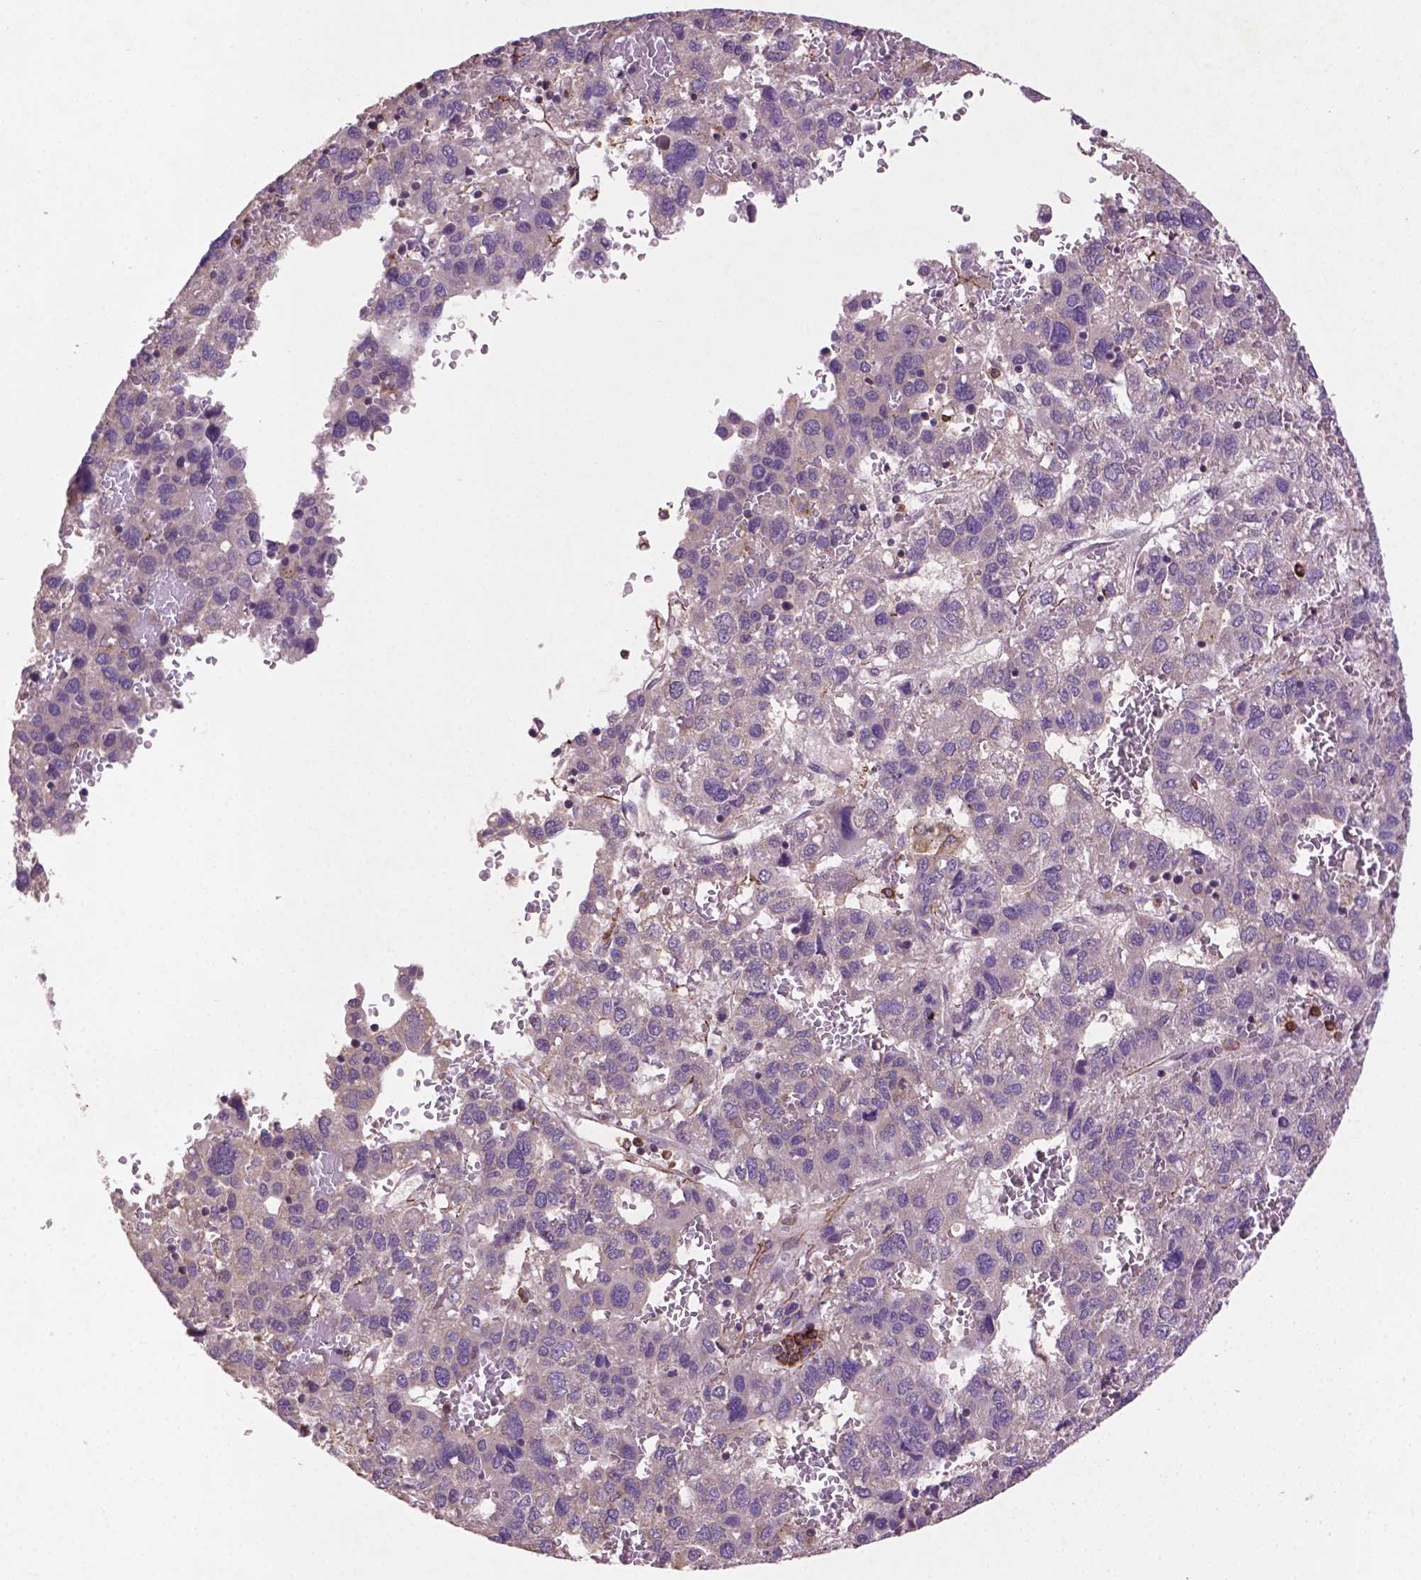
{"staining": {"intensity": "negative", "quantity": "none", "location": "none"}, "tissue": "liver cancer", "cell_type": "Tumor cells", "image_type": "cancer", "snomed": [{"axis": "morphology", "description": "Carcinoma, Hepatocellular, NOS"}, {"axis": "topography", "description": "Liver"}], "caption": "Photomicrograph shows no significant protein expression in tumor cells of hepatocellular carcinoma (liver).", "gene": "LRRC3C", "patient": {"sex": "male", "age": 69}}